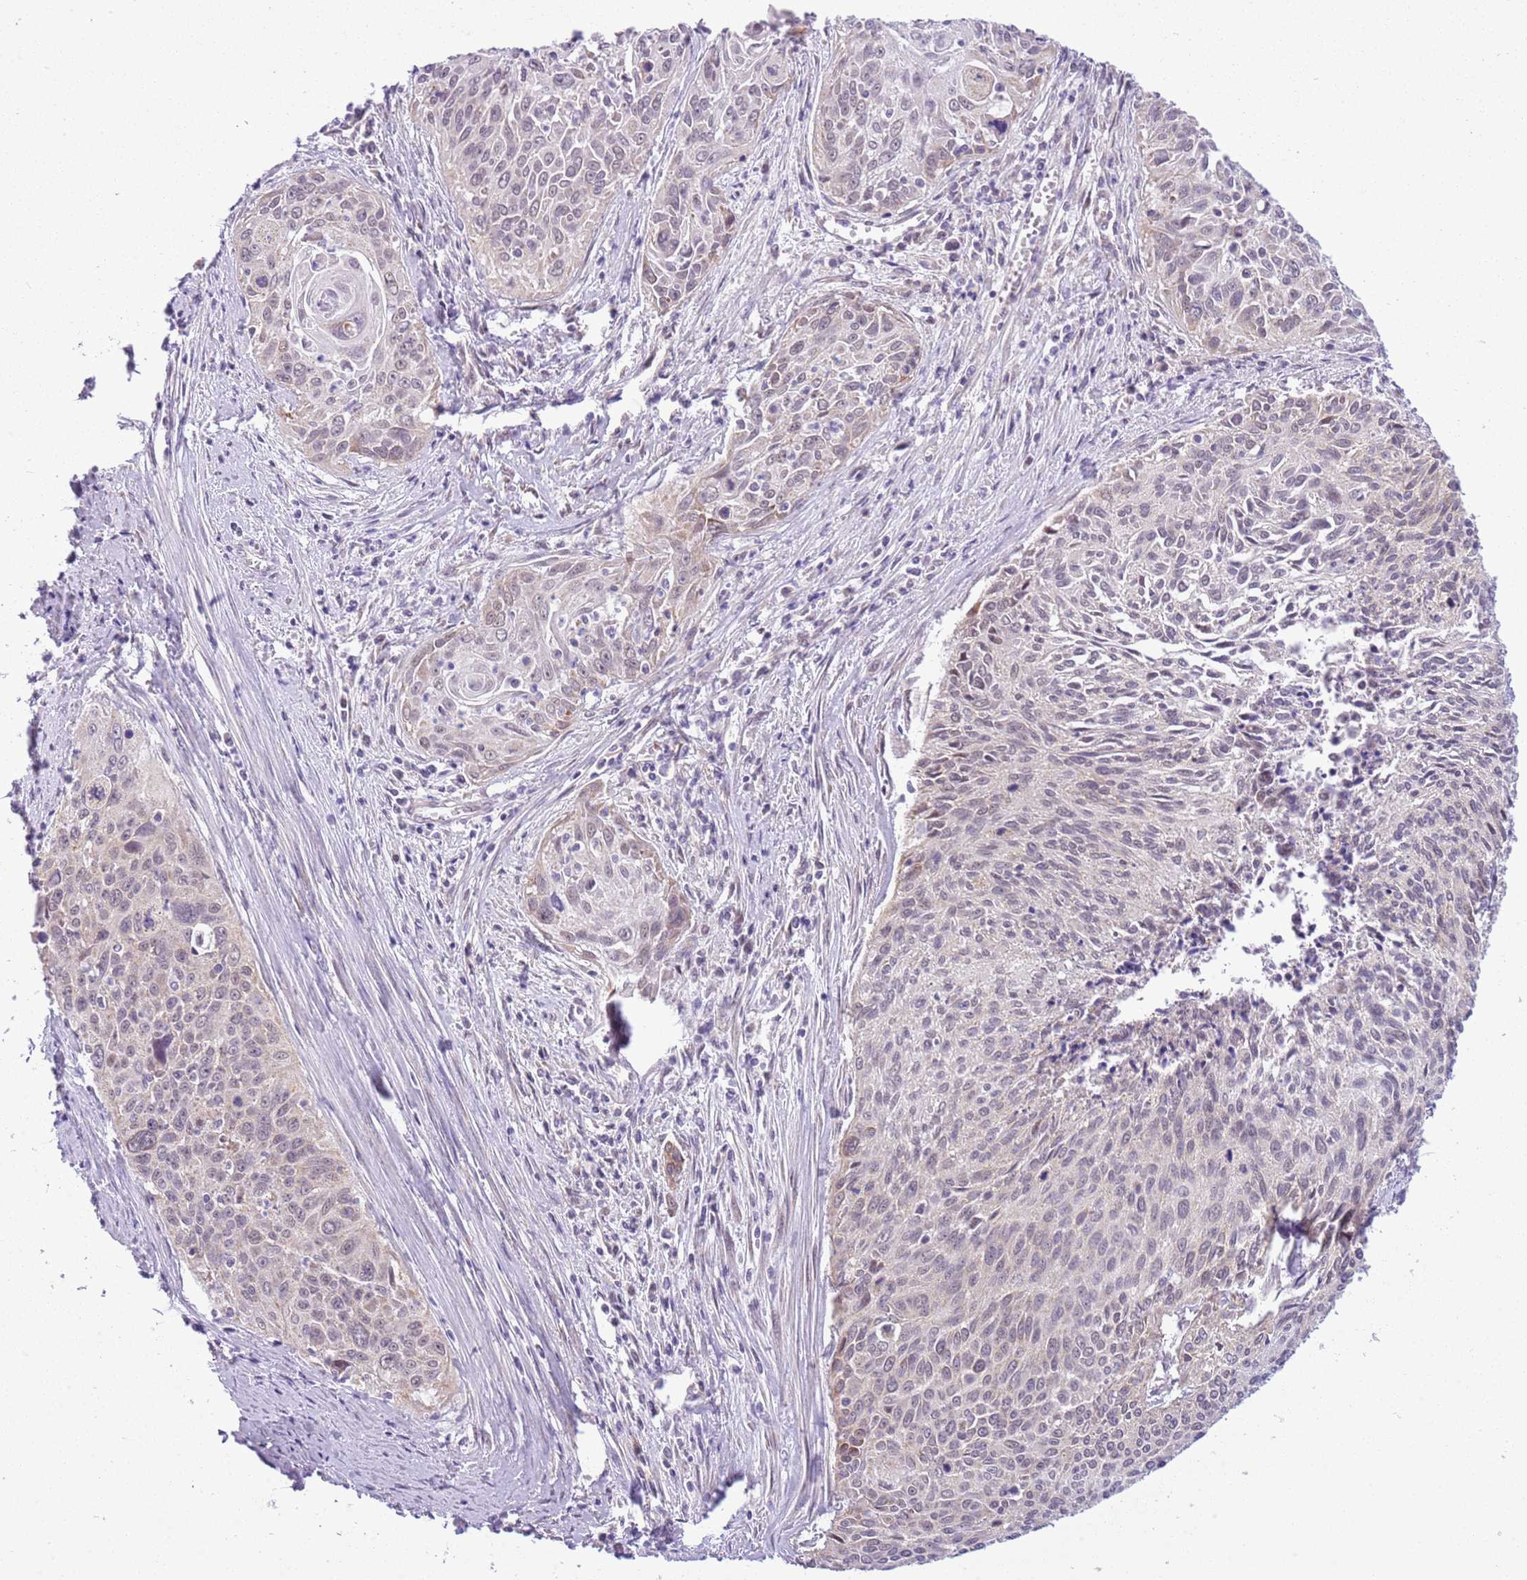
{"staining": {"intensity": "weak", "quantity": "<25%", "location": "nuclear"}, "tissue": "cervical cancer", "cell_type": "Tumor cells", "image_type": "cancer", "snomed": [{"axis": "morphology", "description": "Squamous cell carcinoma, NOS"}, {"axis": "topography", "description": "Cervix"}], "caption": "Histopathology image shows no protein positivity in tumor cells of cervical cancer tissue. The staining was performed using DAB (3,3'-diaminobenzidine) to visualize the protein expression in brown, while the nuclei were stained in blue with hematoxylin (Magnification: 20x).", "gene": "FAM120C", "patient": {"sex": "female", "age": 55}}